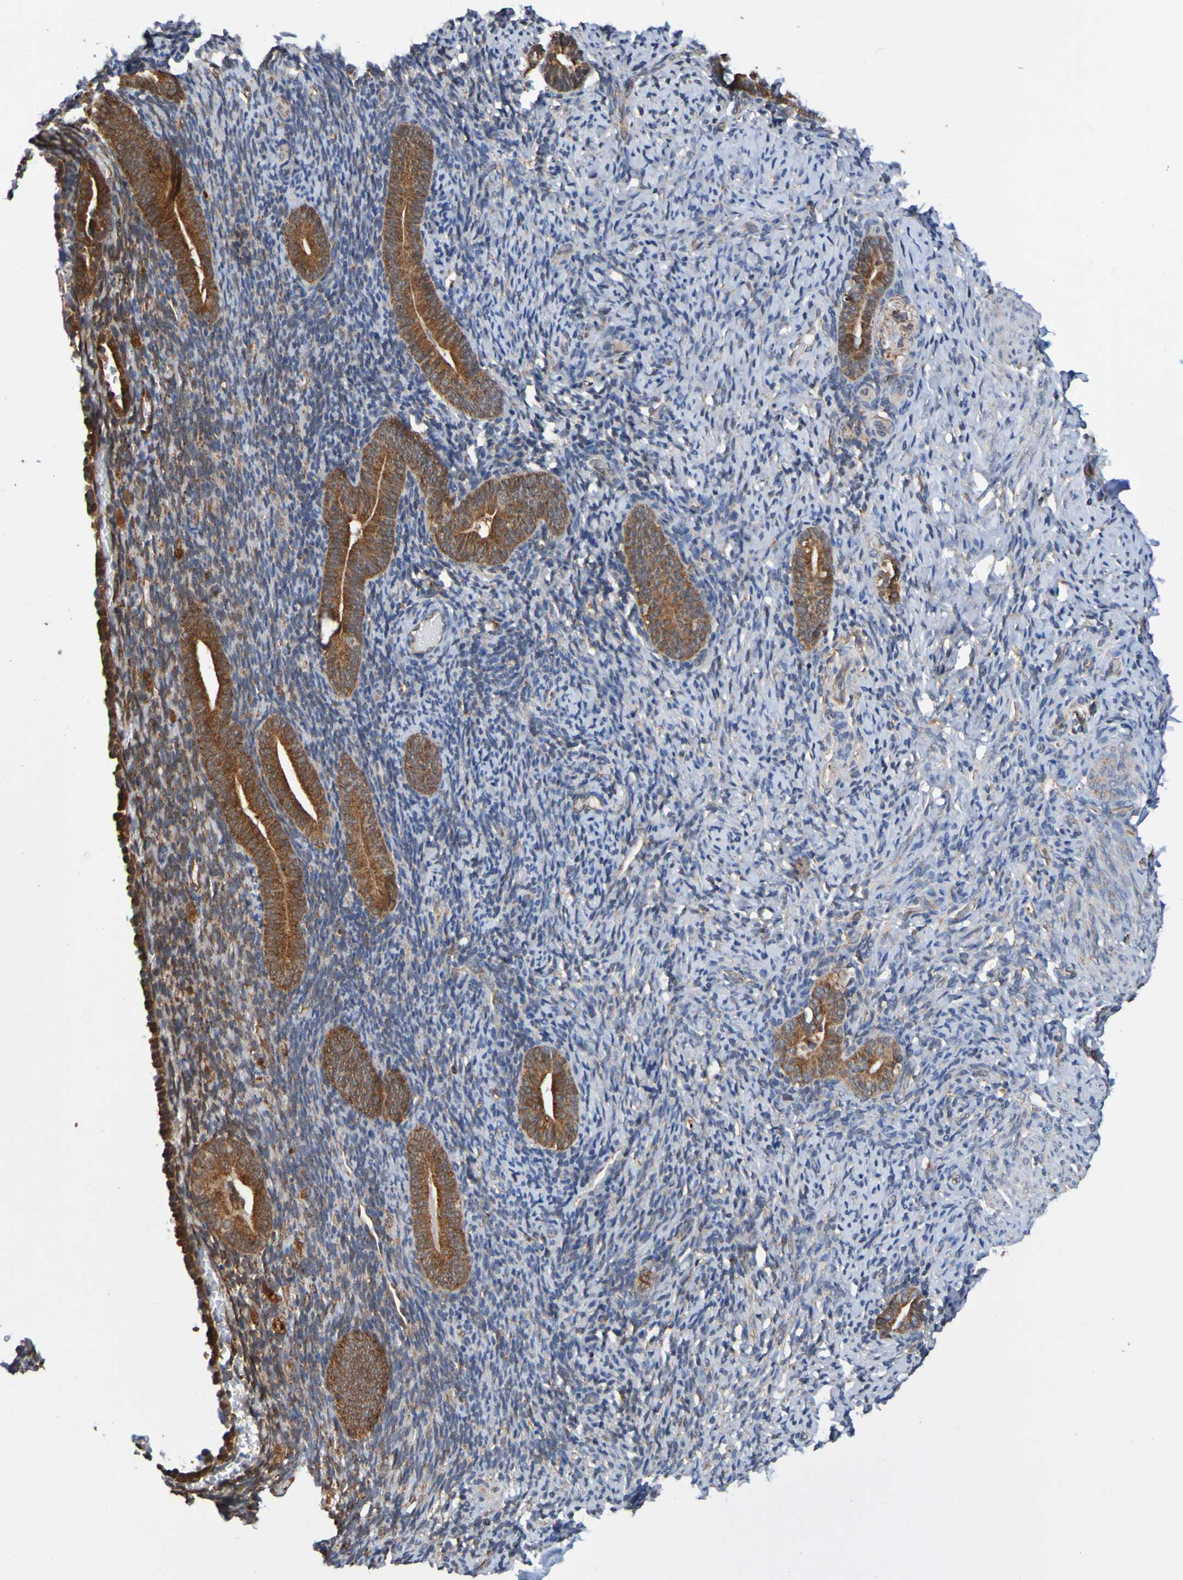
{"staining": {"intensity": "negative", "quantity": "none", "location": "none"}, "tissue": "endometrium", "cell_type": "Cells in endometrial stroma", "image_type": "normal", "snomed": [{"axis": "morphology", "description": "Normal tissue, NOS"}, {"axis": "topography", "description": "Endometrium"}], "caption": "Immunohistochemistry of normal human endometrium displays no positivity in cells in endometrial stroma.", "gene": "AXIN1", "patient": {"sex": "female", "age": 51}}